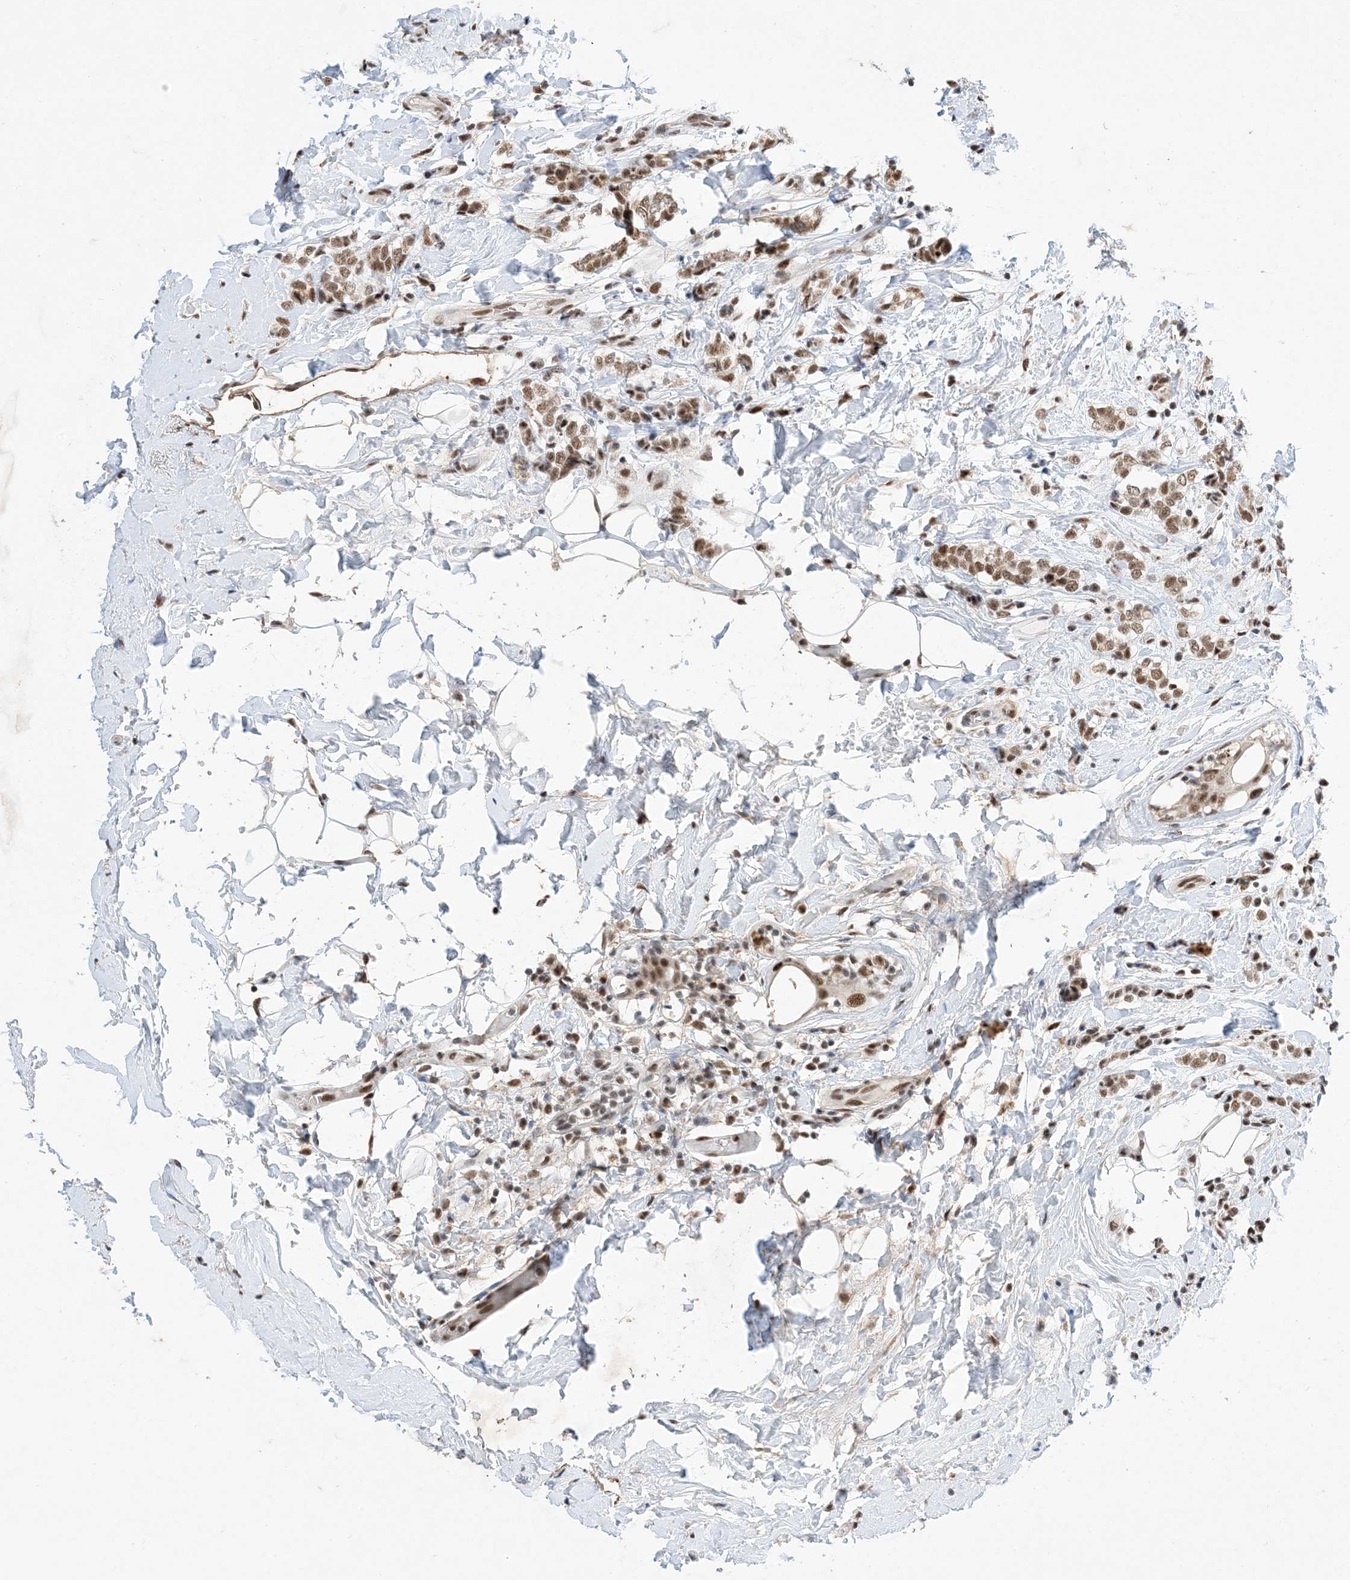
{"staining": {"intensity": "moderate", "quantity": ">75%", "location": "nuclear"}, "tissue": "breast cancer", "cell_type": "Tumor cells", "image_type": "cancer", "snomed": [{"axis": "morphology", "description": "Normal tissue, NOS"}, {"axis": "morphology", "description": "Lobular carcinoma"}, {"axis": "topography", "description": "Breast"}], "caption": "Protein staining displays moderate nuclear positivity in about >75% of tumor cells in breast lobular carcinoma.", "gene": "SF3A3", "patient": {"sex": "female", "age": 47}}